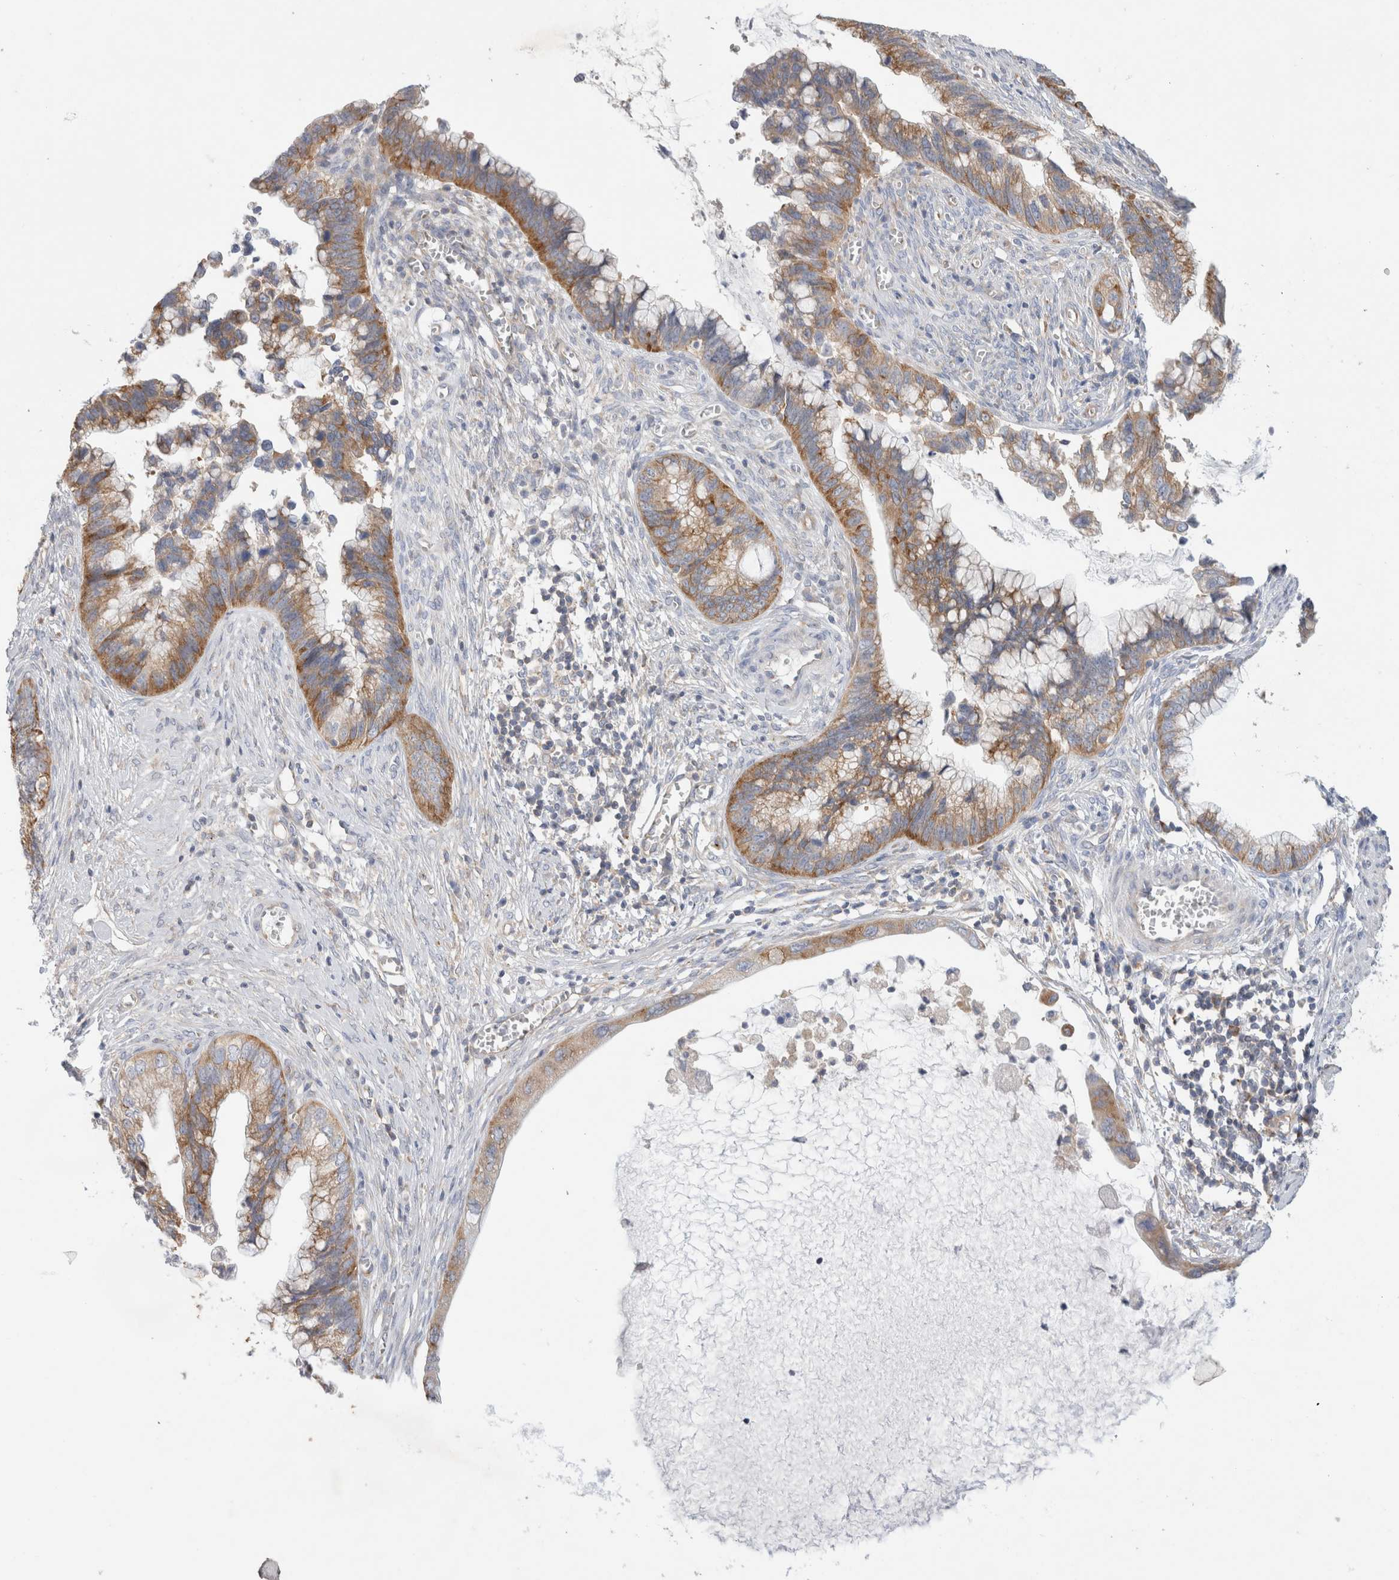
{"staining": {"intensity": "moderate", "quantity": ">75%", "location": "cytoplasmic/membranous"}, "tissue": "cervical cancer", "cell_type": "Tumor cells", "image_type": "cancer", "snomed": [{"axis": "morphology", "description": "Adenocarcinoma, NOS"}, {"axis": "topography", "description": "Cervix"}], "caption": "Human cervical cancer stained with a protein marker displays moderate staining in tumor cells.", "gene": "ZNF23", "patient": {"sex": "female", "age": 44}}